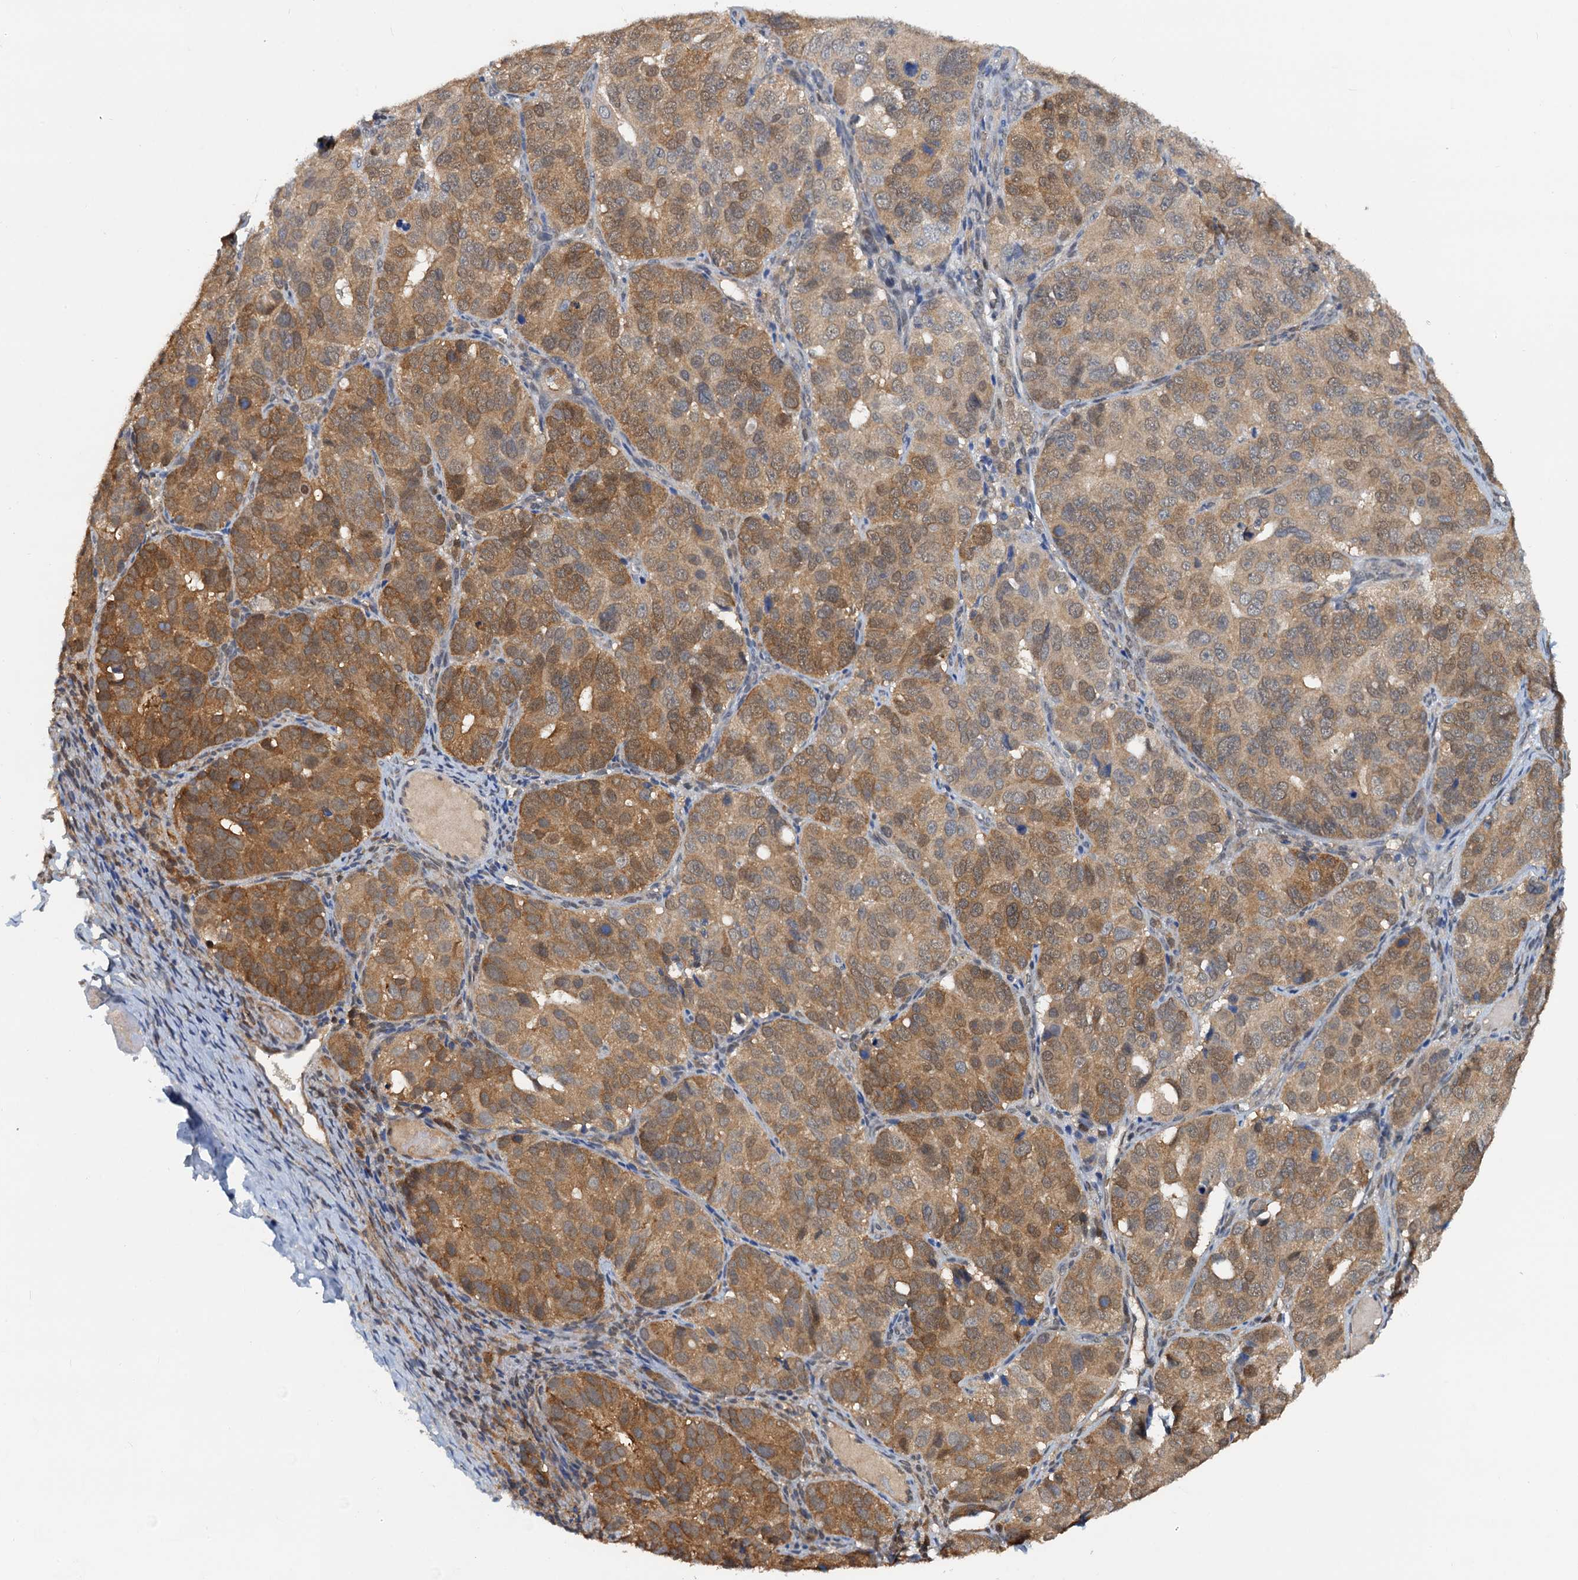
{"staining": {"intensity": "moderate", "quantity": ">75%", "location": "cytoplasmic/membranous"}, "tissue": "ovarian cancer", "cell_type": "Tumor cells", "image_type": "cancer", "snomed": [{"axis": "morphology", "description": "Carcinoma, endometroid"}, {"axis": "topography", "description": "Ovary"}], "caption": "Protein staining shows moderate cytoplasmic/membranous positivity in approximately >75% of tumor cells in ovarian cancer.", "gene": "PTGES3", "patient": {"sex": "female", "age": 51}}